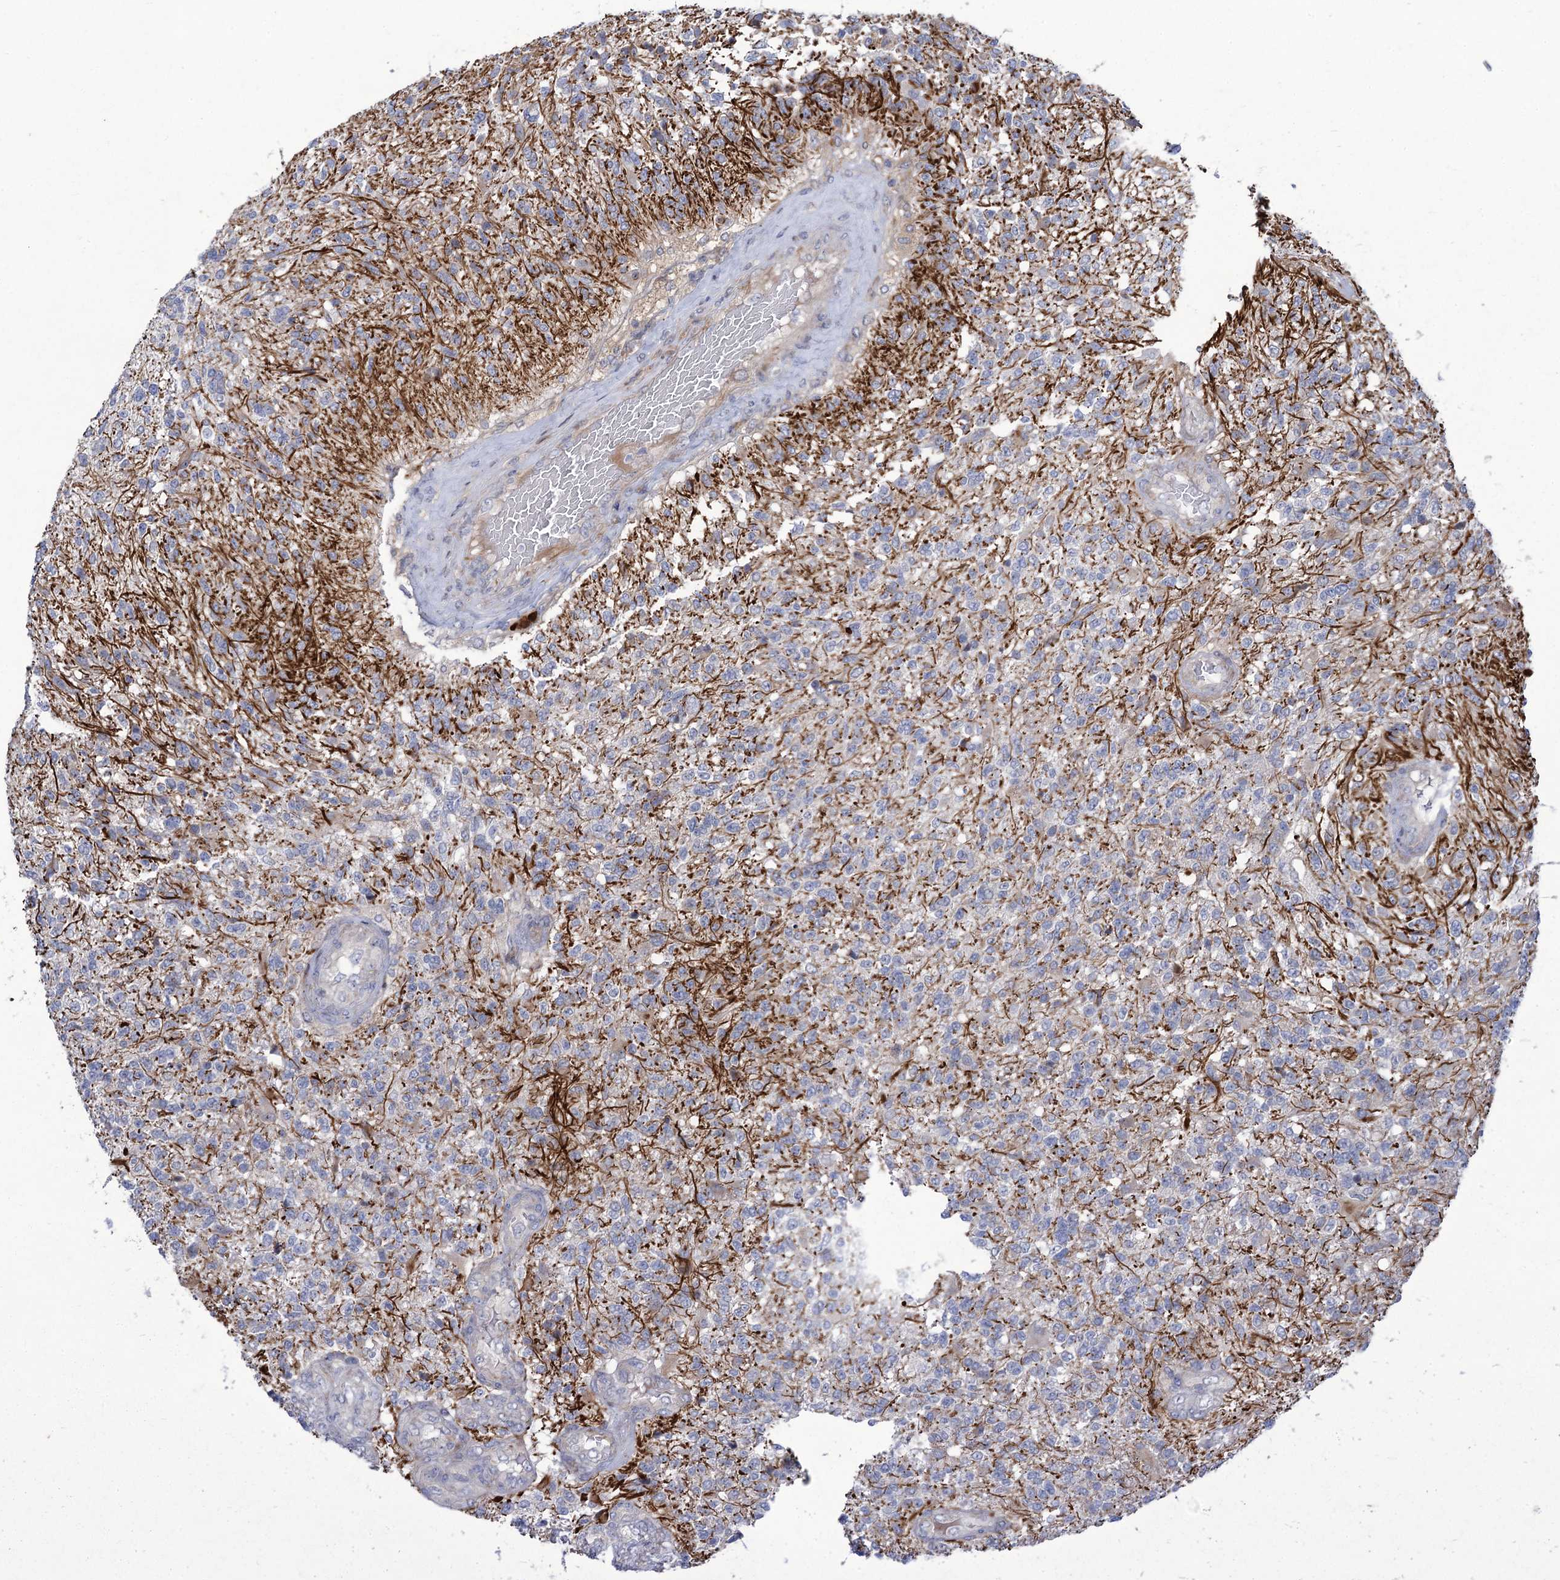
{"staining": {"intensity": "moderate", "quantity": "<25%", "location": "cytoplasmic/membranous"}, "tissue": "glioma", "cell_type": "Tumor cells", "image_type": "cancer", "snomed": [{"axis": "morphology", "description": "Glioma, malignant, High grade"}, {"axis": "topography", "description": "Brain"}], "caption": "Moderate cytoplasmic/membranous expression for a protein is present in approximately <25% of tumor cells of high-grade glioma (malignant) using immunohistochemistry (IHC).", "gene": "QPCTL", "patient": {"sex": "male", "age": 56}}